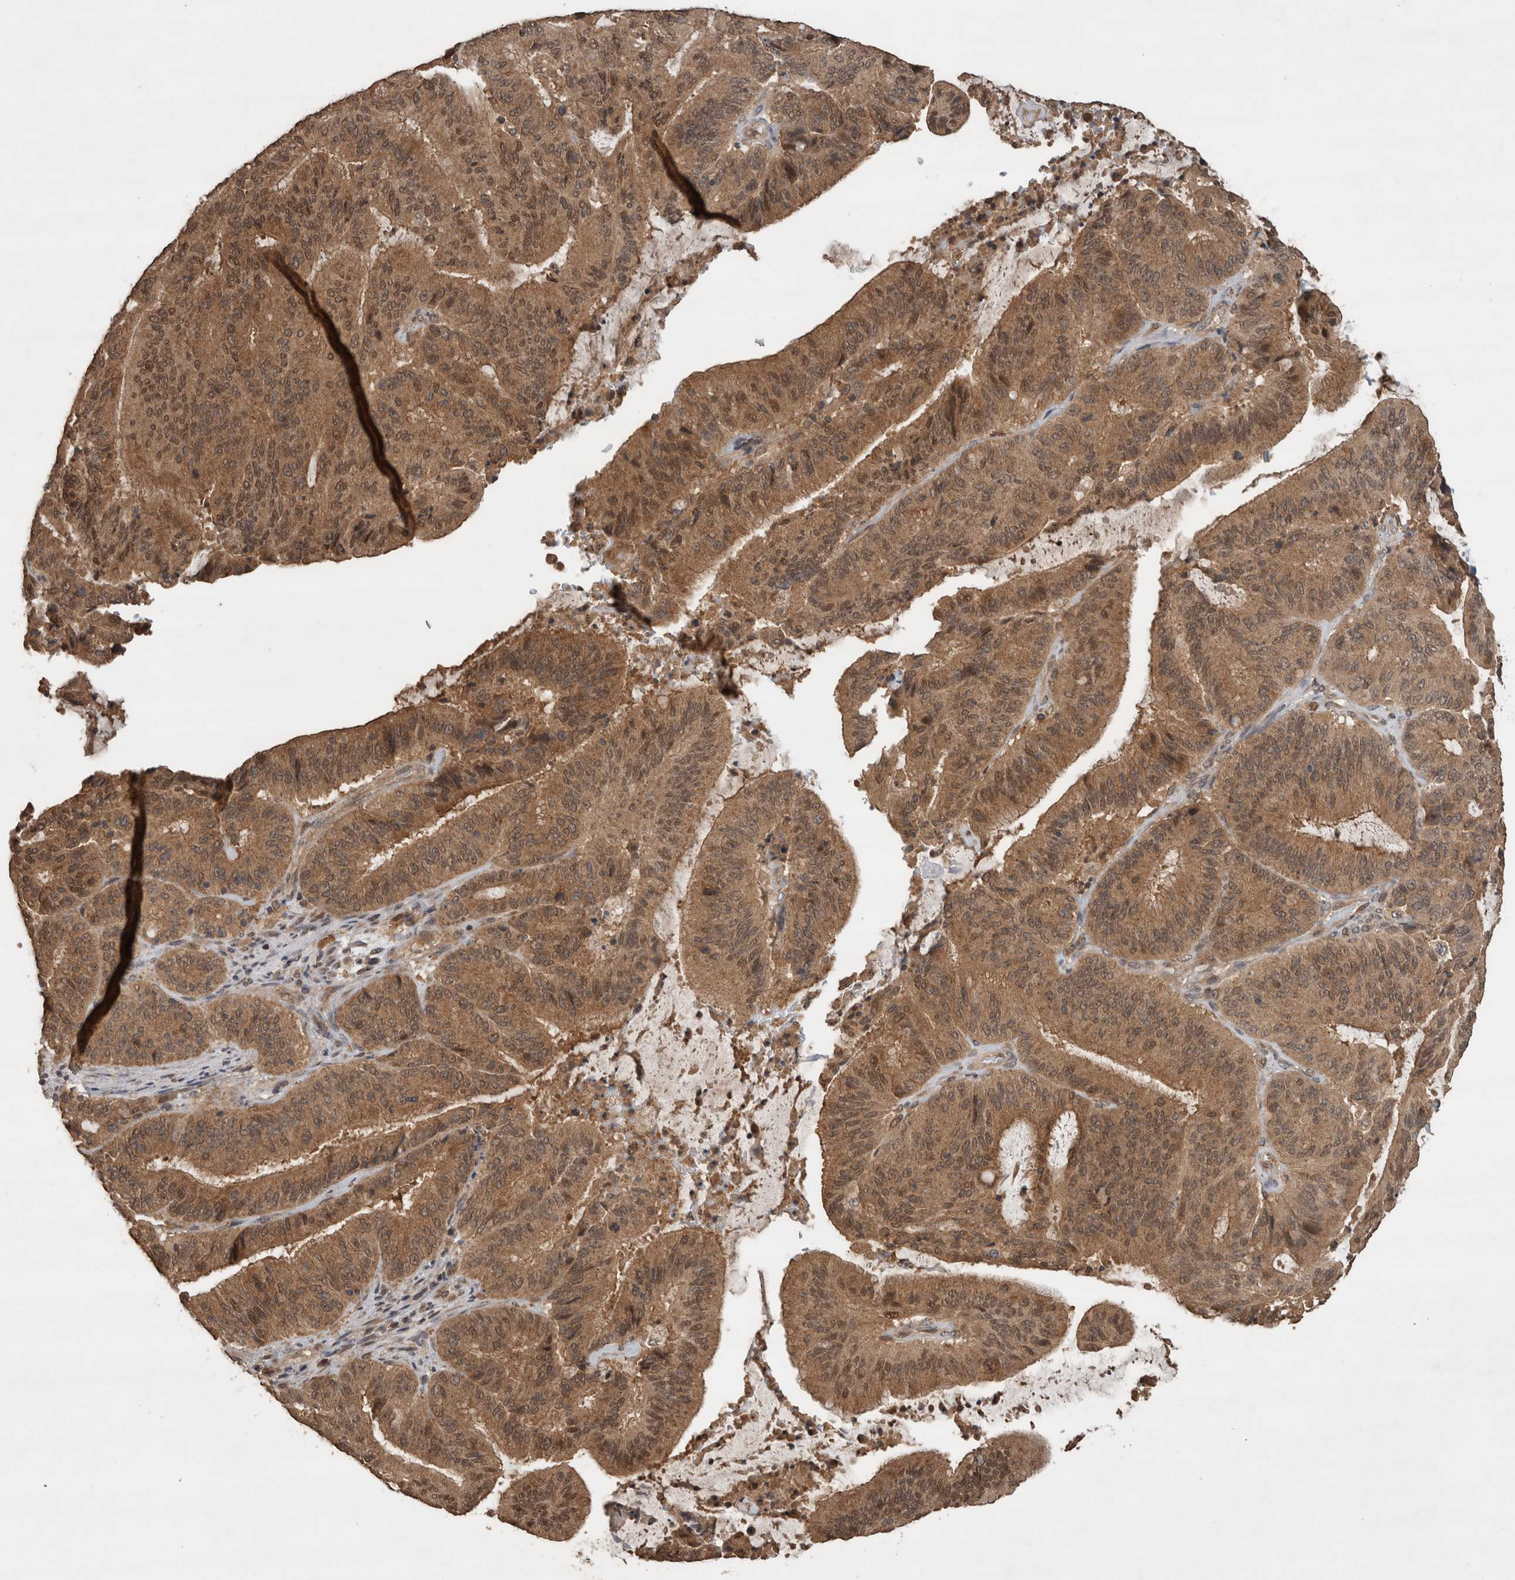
{"staining": {"intensity": "moderate", "quantity": ">75%", "location": "cytoplasmic/membranous,nuclear"}, "tissue": "liver cancer", "cell_type": "Tumor cells", "image_type": "cancer", "snomed": [{"axis": "morphology", "description": "Normal tissue, NOS"}, {"axis": "morphology", "description": "Cholangiocarcinoma"}, {"axis": "topography", "description": "Liver"}, {"axis": "topography", "description": "Peripheral nerve tissue"}], "caption": "This is an image of IHC staining of liver cholangiocarcinoma, which shows moderate staining in the cytoplasmic/membranous and nuclear of tumor cells.", "gene": "OTUD7B", "patient": {"sex": "female", "age": 73}}